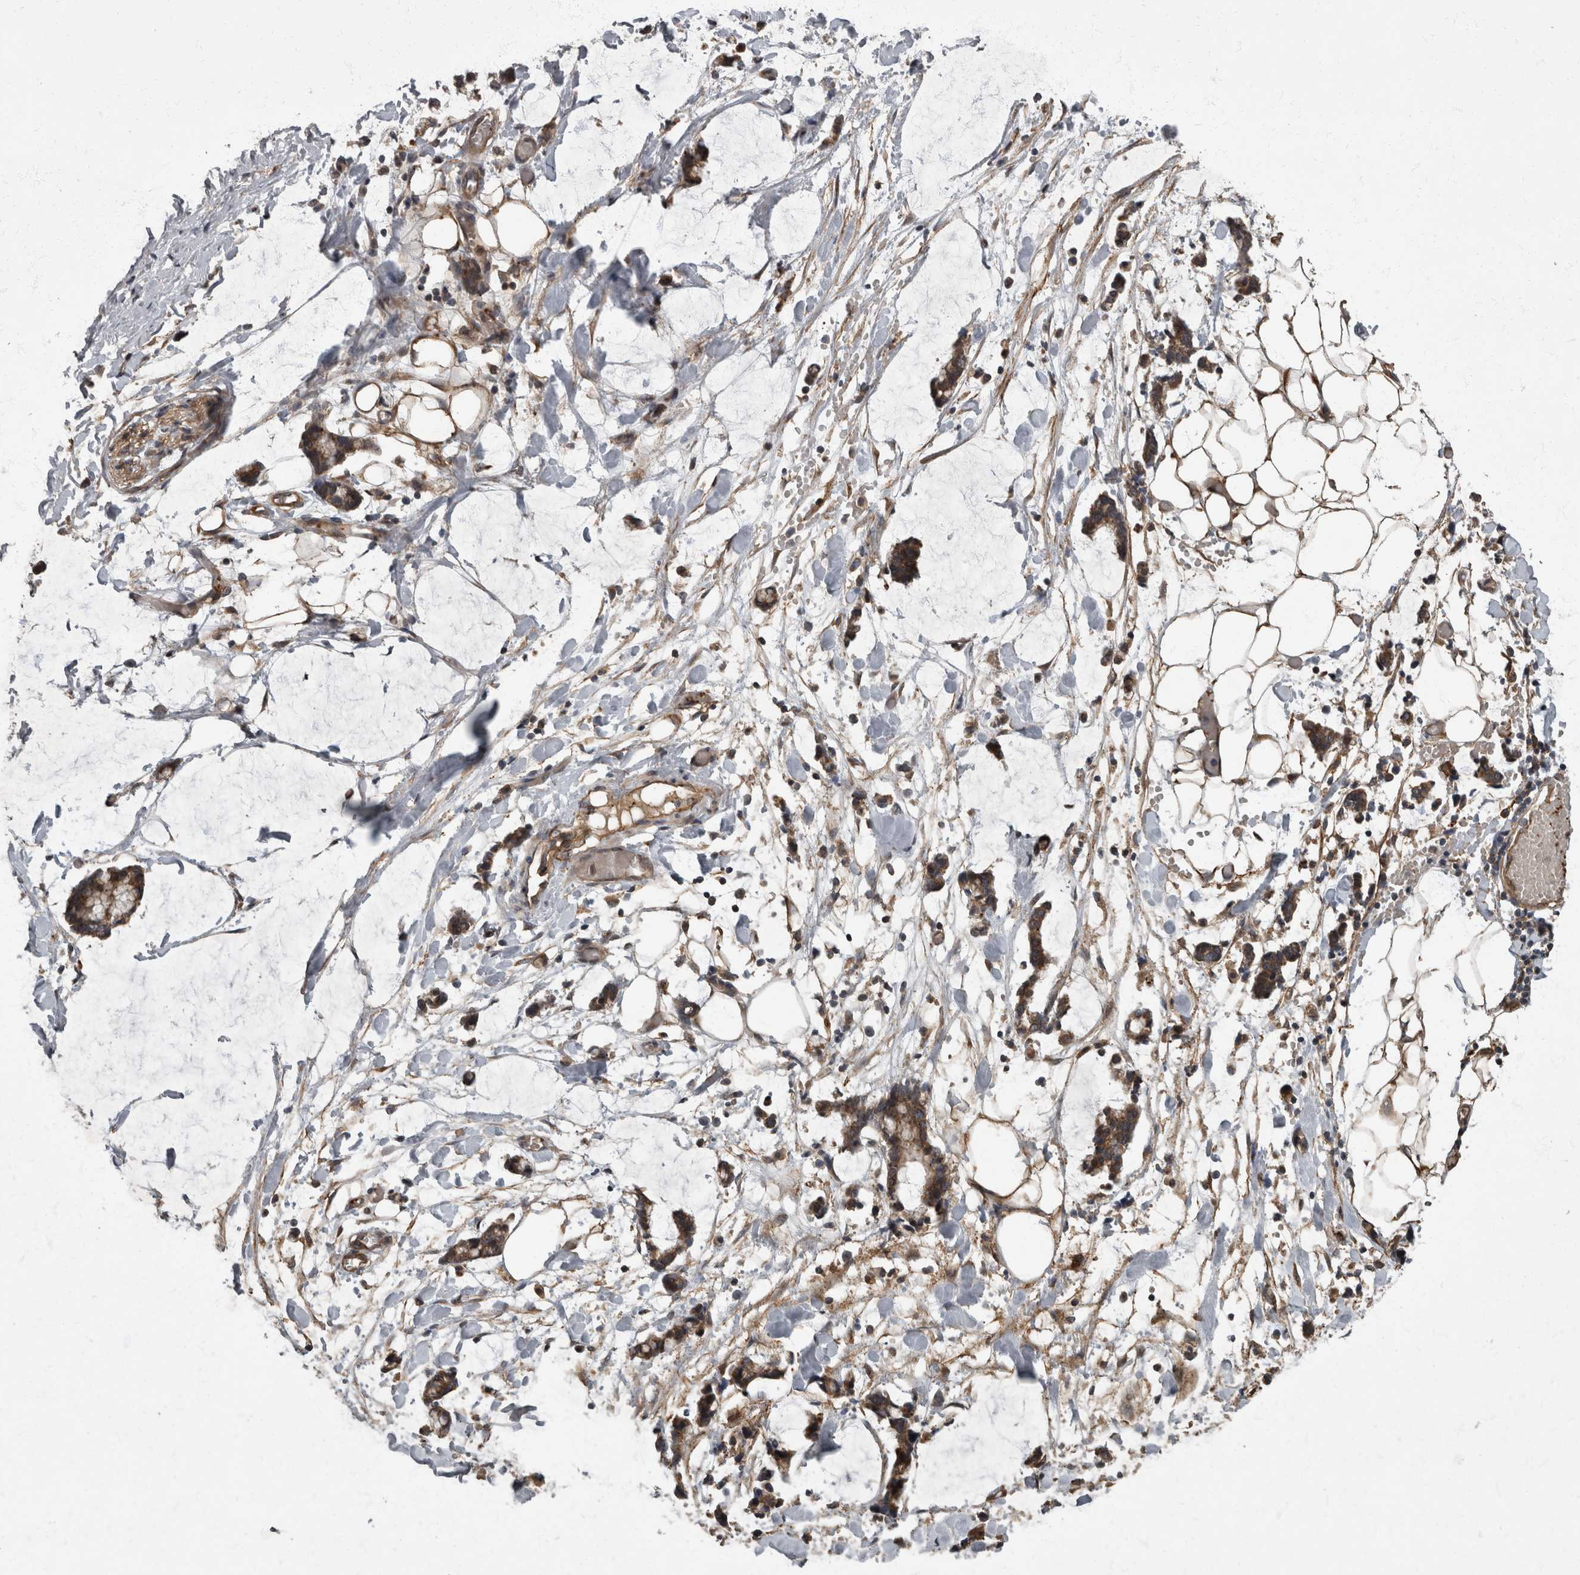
{"staining": {"intensity": "strong", "quantity": ">75%", "location": "cytoplasmic/membranous"}, "tissue": "adipose tissue", "cell_type": "Adipocytes", "image_type": "normal", "snomed": [{"axis": "morphology", "description": "Normal tissue, NOS"}, {"axis": "morphology", "description": "Adenocarcinoma, NOS"}, {"axis": "topography", "description": "Smooth muscle"}, {"axis": "topography", "description": "Colon"}], "caption": "Human adipose tissue stained for a protein (brown) exhibits strong cytoplasmic/membranous positive expression in approximately >75% of adipocytes.", "gene": "VEGFD", "patient": {"sex": "male", "age": 14}}